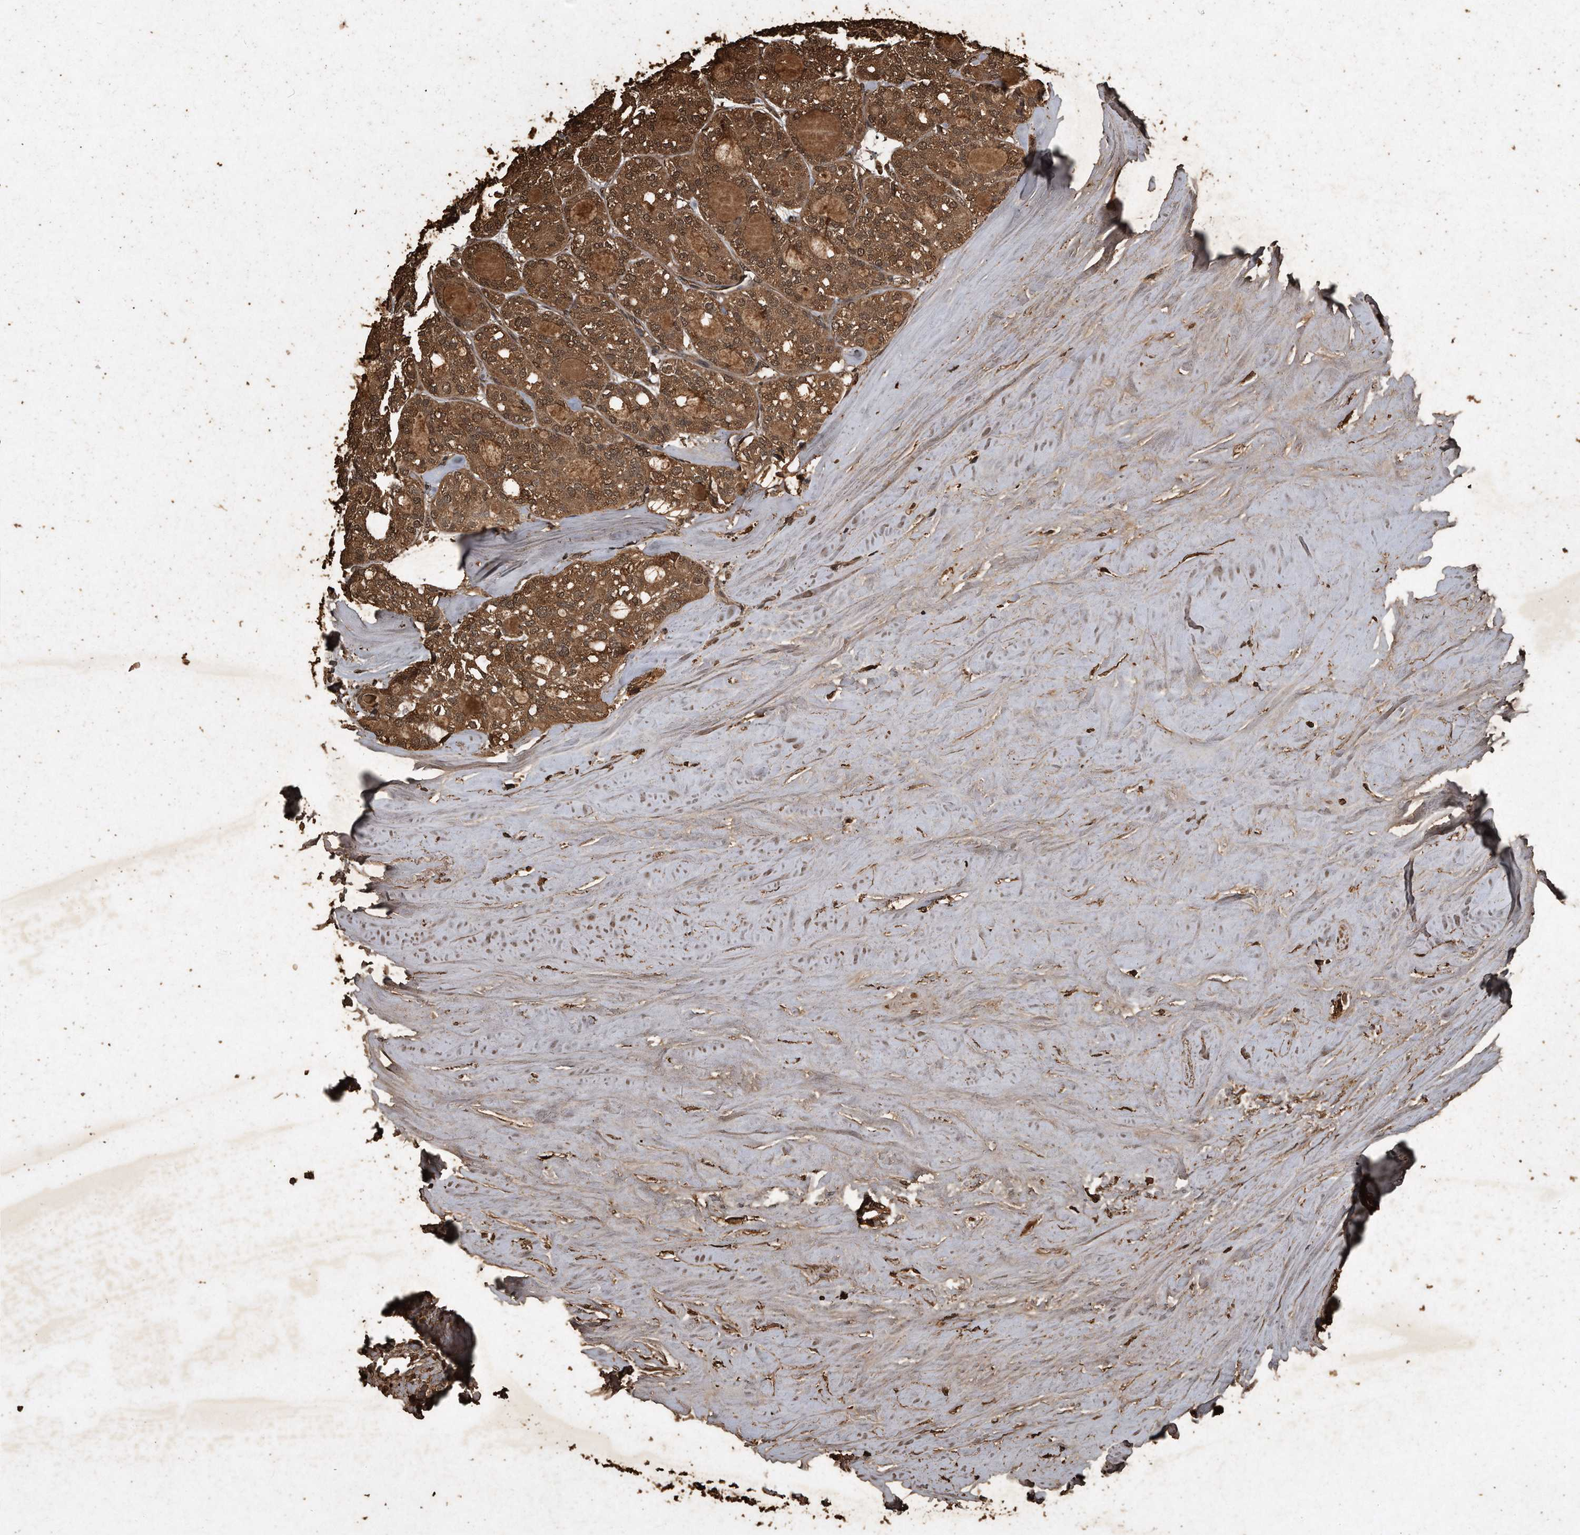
{"staining": {"intensity": "moderate", "quantity": ">75%", "location": "cytoplasmic/membranous,nuclear"}, "tissue": "thyroid cancer", "cell_type": "Tumor cells", "image_type": "cancer", "snomed": [{"axis": "morphology", "description": "Follicular adenoma carcinoma, NOS"}, {"axis": "topography", "description": "Thyroid gland"}], "caption": "Human follicular adenoma carcinoma (thyroid) stained with a brown dye exhibits moderate cytoplasmic/membranous and nuclear positive positivity in approximately >75% of tumor cells.", "gene": "CFLAR", "patient": {"sex": "male", "age": 75}}